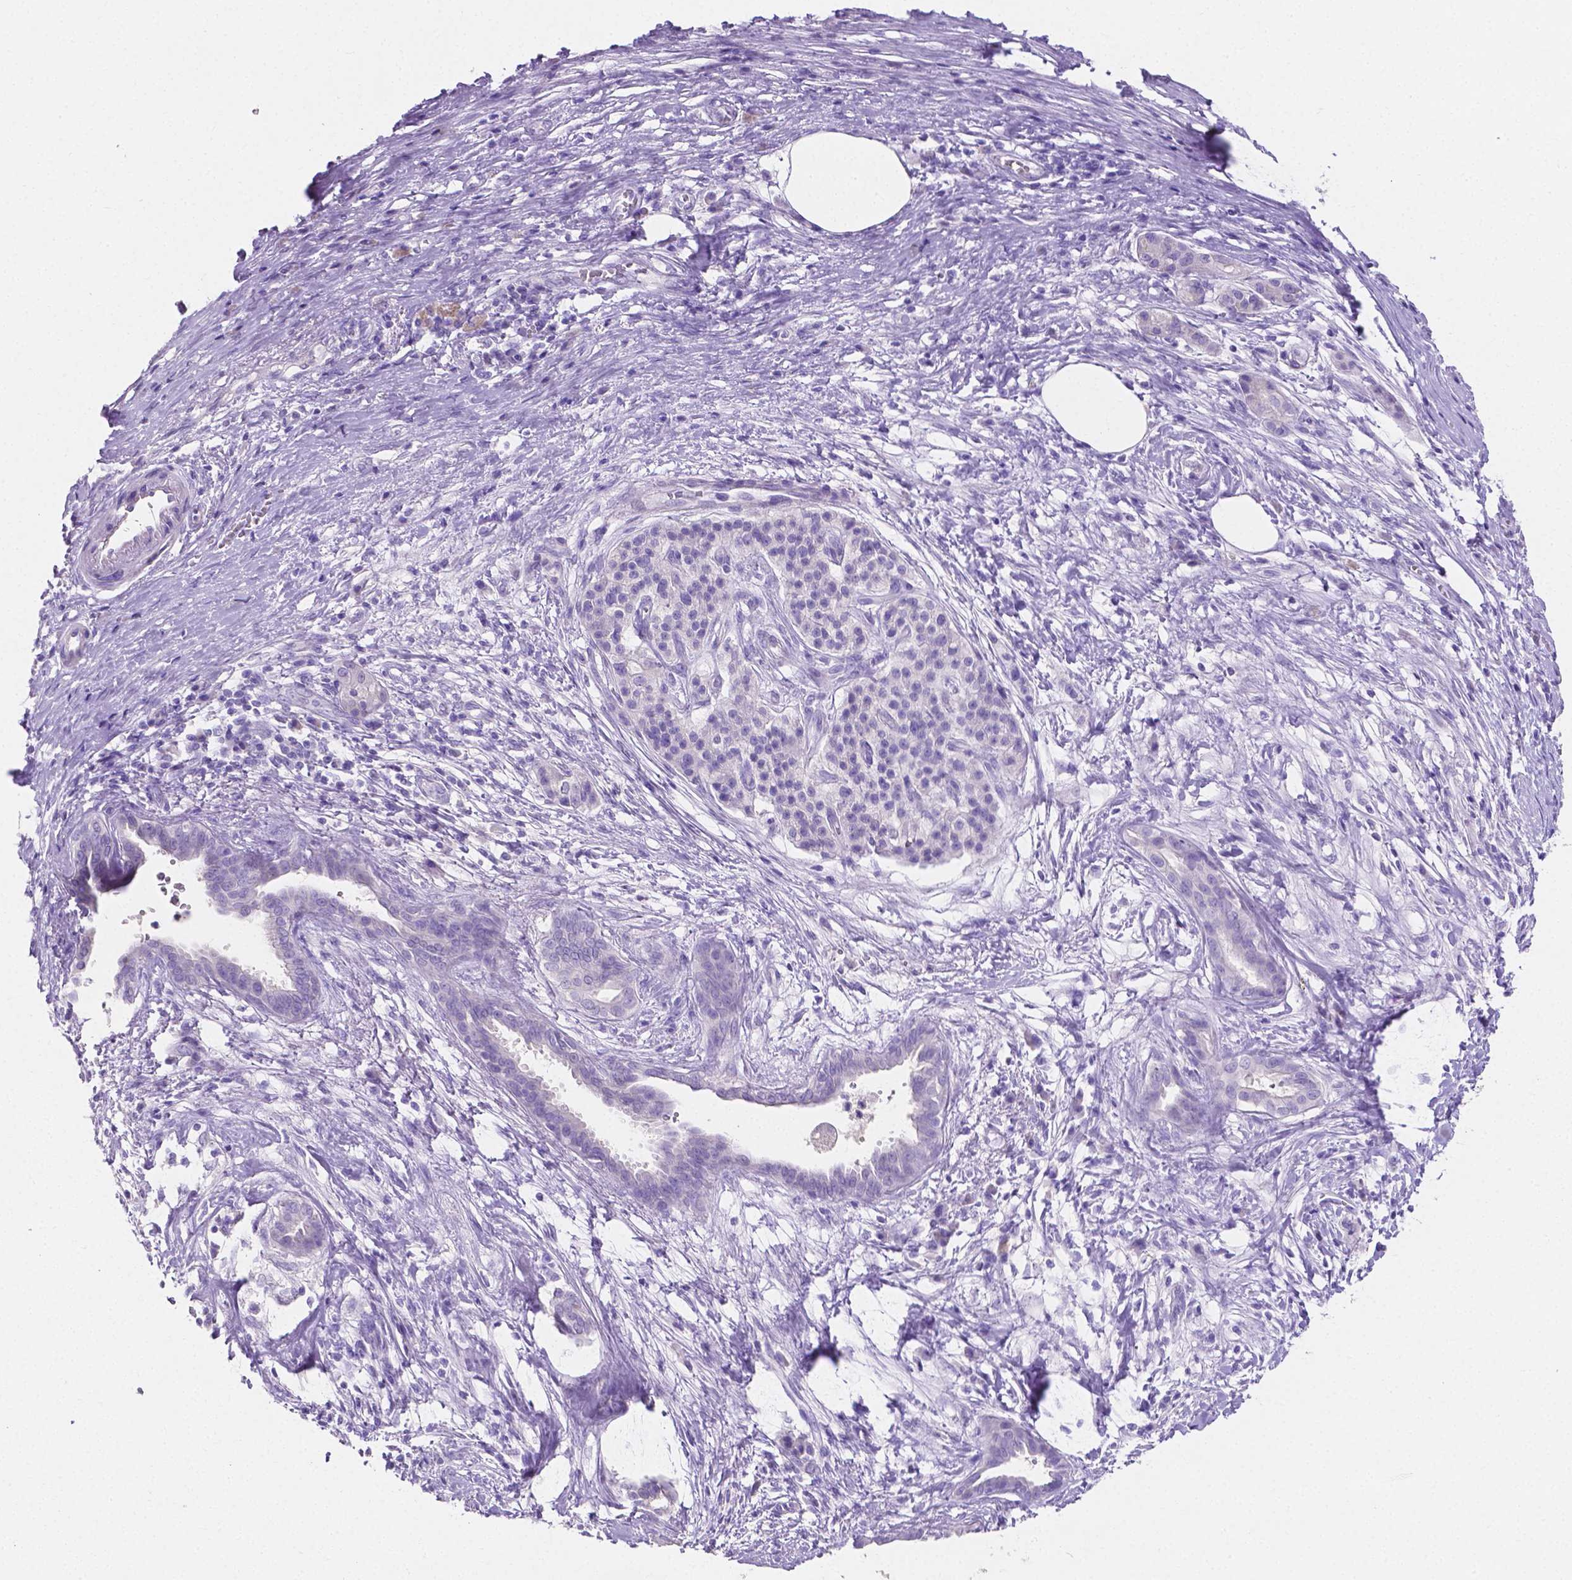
{"staining": {"intensity": "negative", "quantity": "none", "location": "none"}, "tissue": "pancreatic cancer", "cell_type": "Tumor cells", "image_type": "cancer", "snomed": [{"axis": "morphology", "description": "Adenocarcinoma, NOS"}, {"axis": "topography", "description": "Pancreas"}], "caption": "This is a image of IHC staining of adenocarcinoma (pancreatic), which shows no positivity in tumor cells.", "gene": "SLC22A2", "patient": {"sex": "male", "age": 63}}